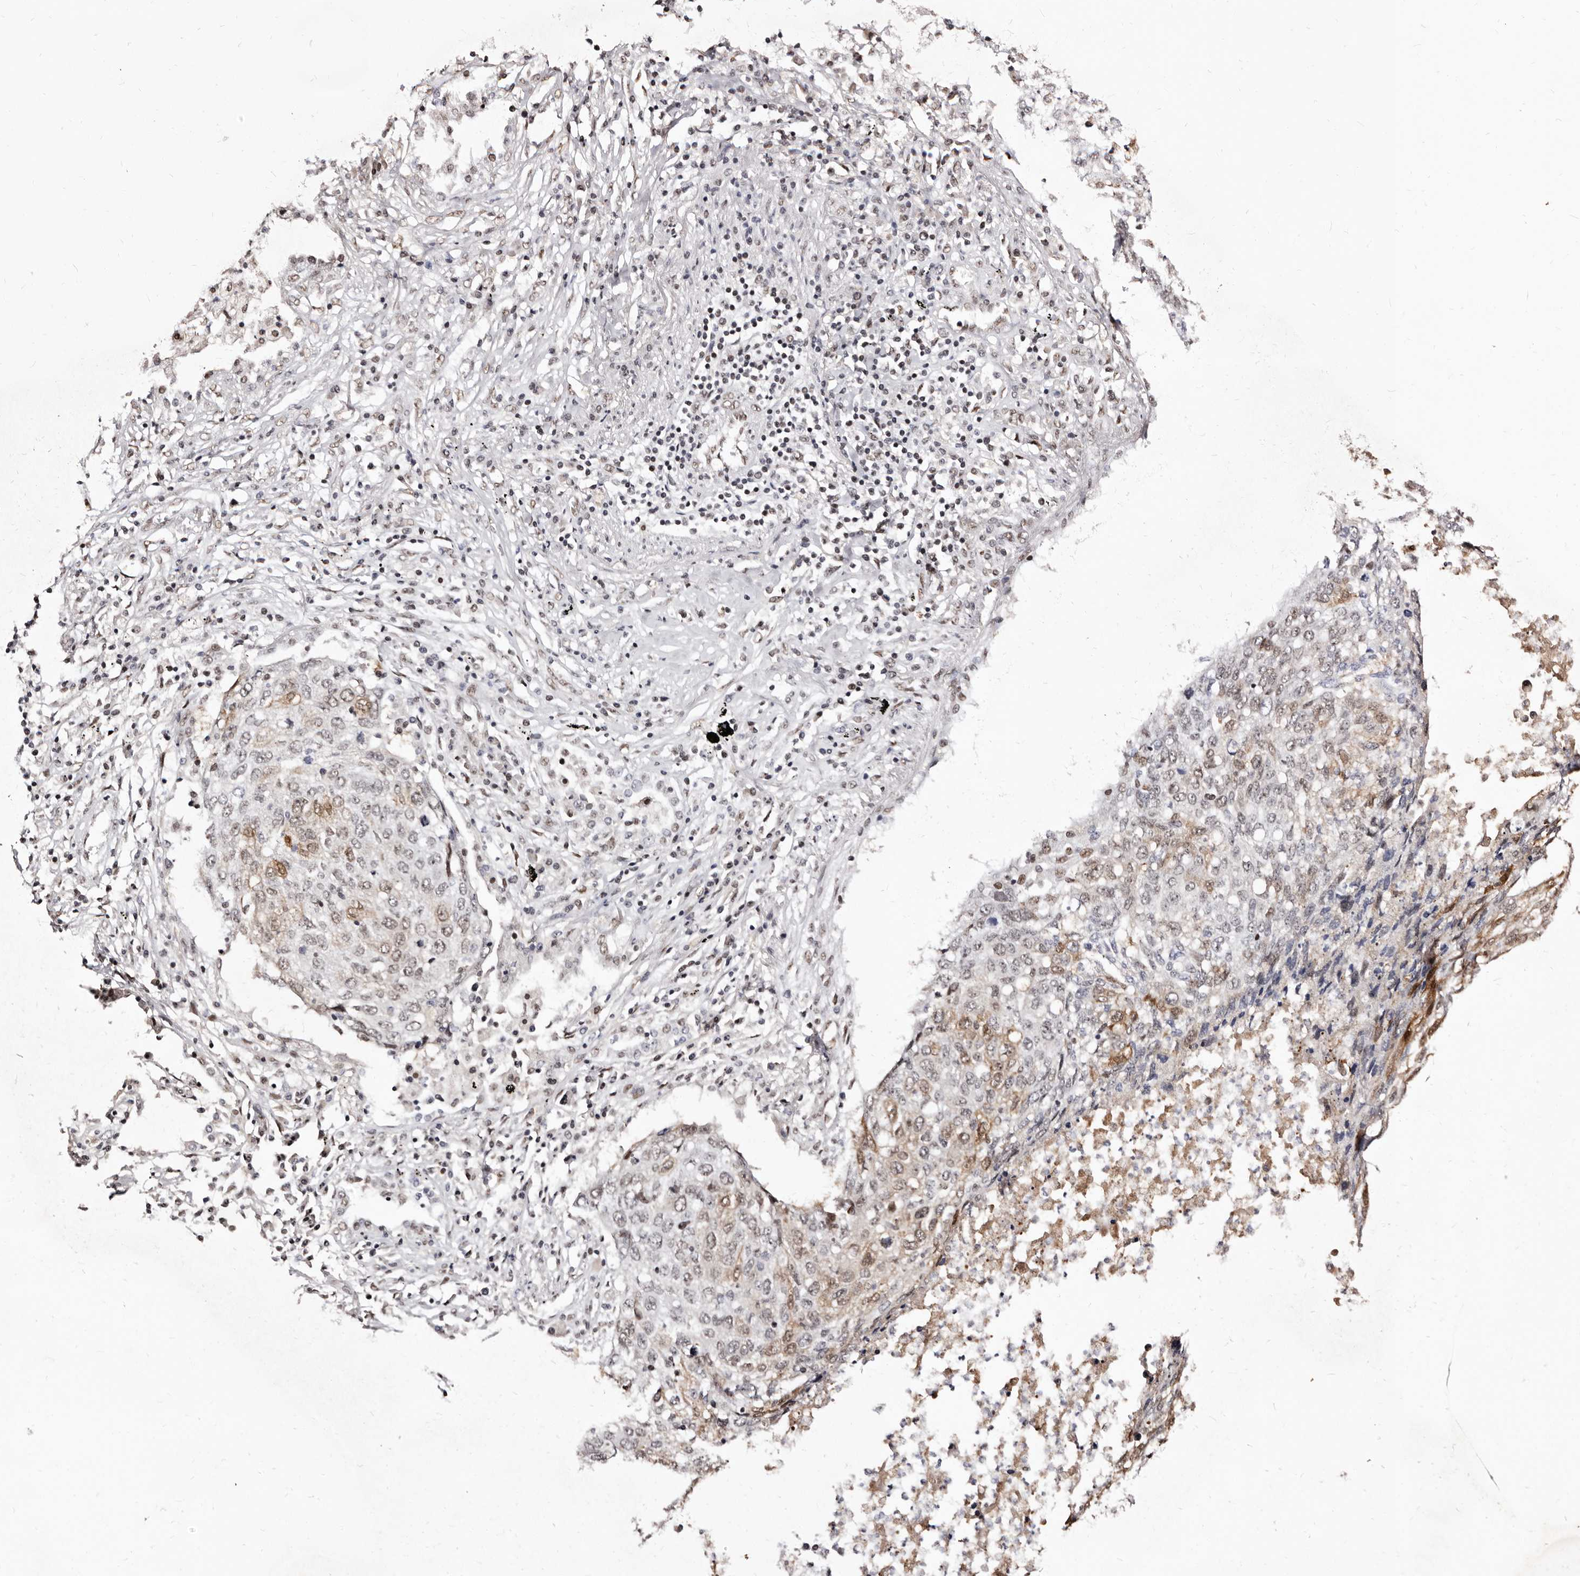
{"staining": {"intensity": "moderate", "quantity": "<25%", "location": "cytoplasmic/membranous,nuclear"}, "tissue": "lung cancer", "cell_type": "Tumor cells", "image_type": "cancer", "snomed": [{"axis": "morphology", "description": "Squamous cell carcinoma, NOS"}, {"axis": "topography", "description": "Lung"}], "caption": "Protein expression by IHC displays moderate cytoplasmic/membranous and nuclear expression in approximately <25% of tumor cells in squamous cell carcinoma (lung).", "gene": "ANAPC11", "patient": {"sex": "female", "age": 63}}